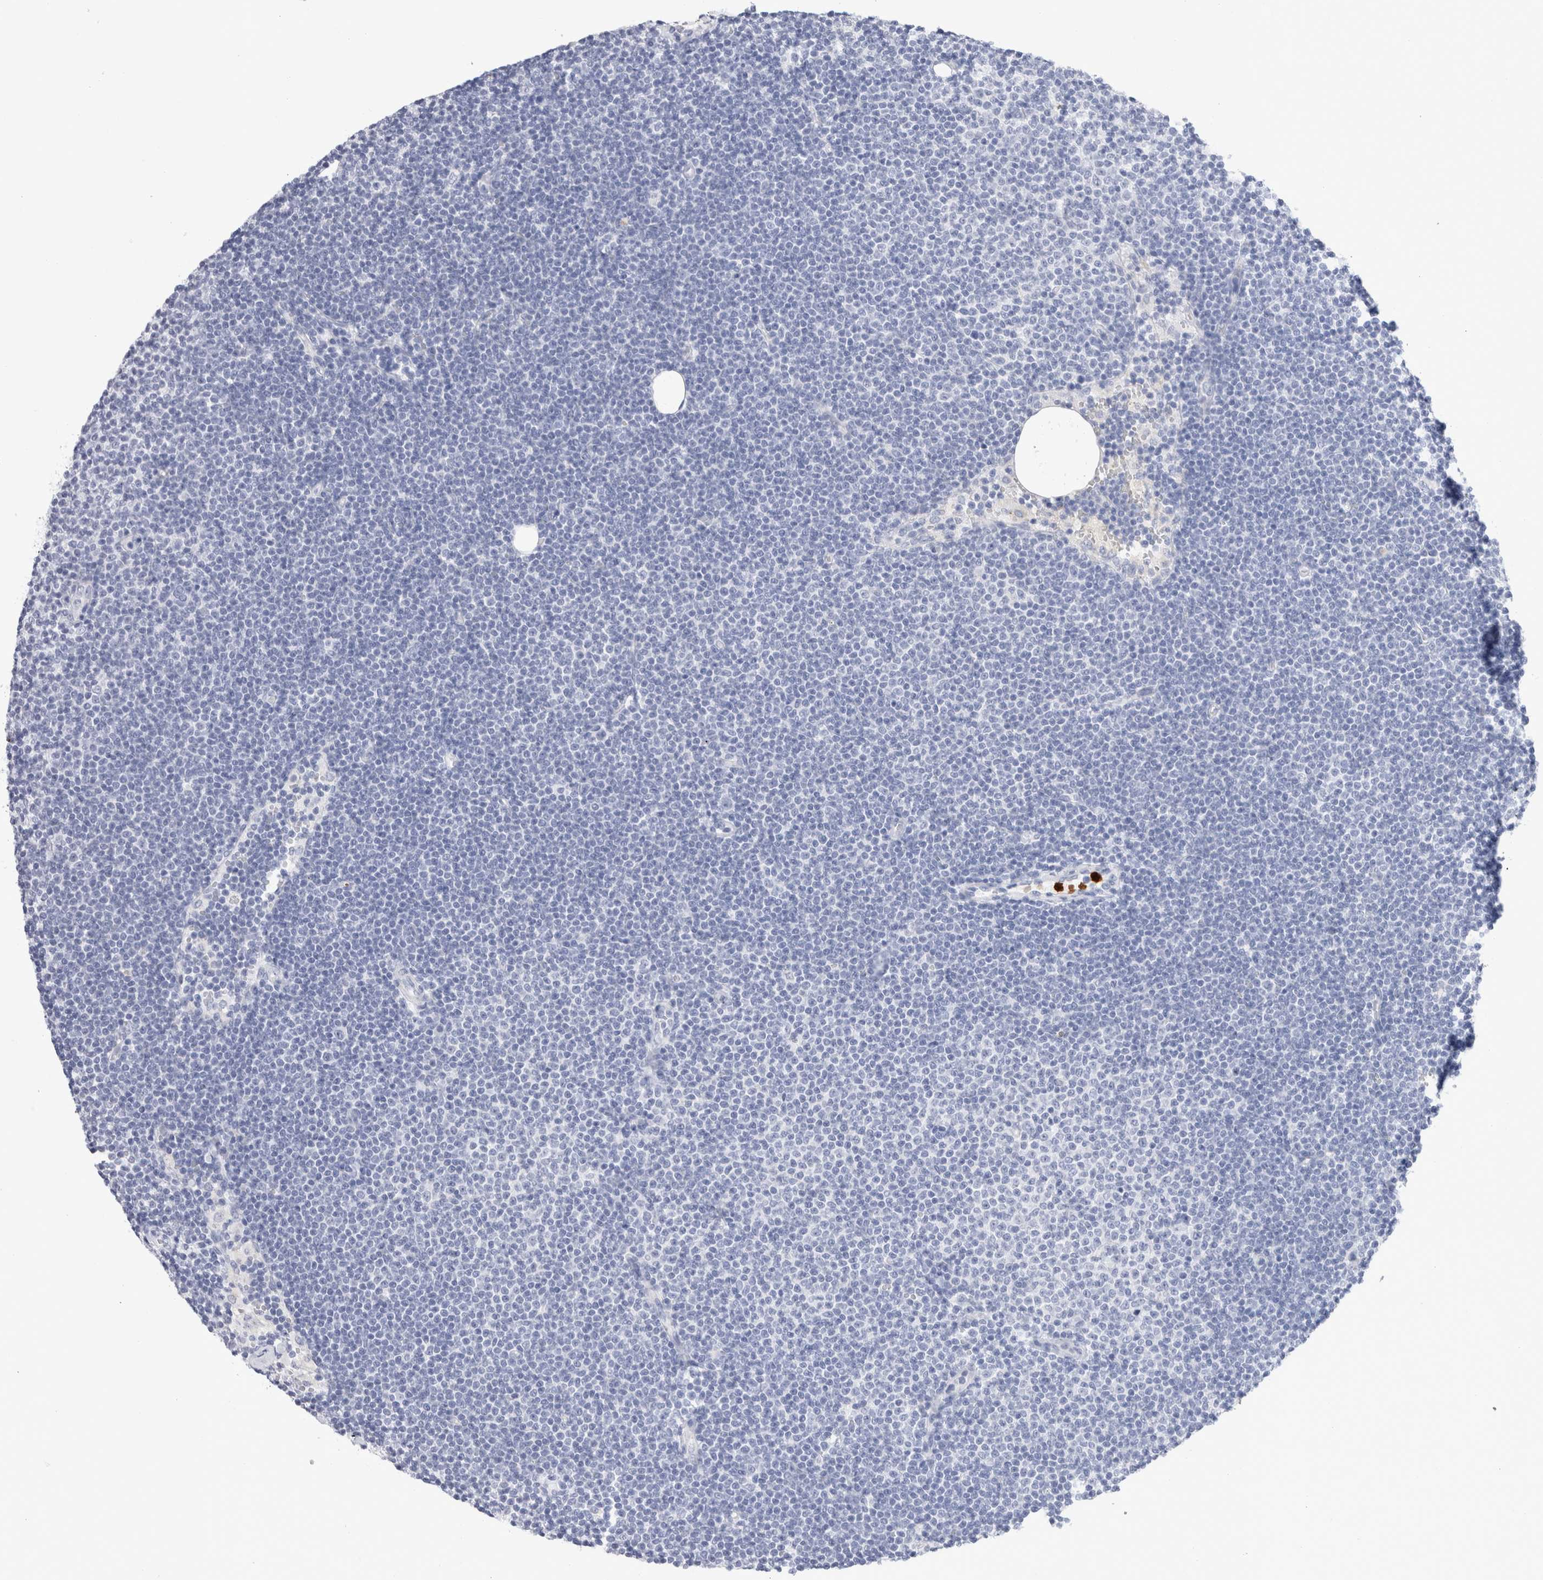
{"staining": {"intensity": "negative", "quantity": "none", "location": "none"}, "tissue": "lymphoma", "cell_type": "Tumor cells", "image_type": "cancer", "snomed": [{"axis": "morphology", "description": "Malignant lymphoma, non-Hodgkin's type, Low grade"}, {"axis": "topography", "description": "Lymph node"}], "caption": "Photomicrograph shows no protein positivity in tumor cells of low-grade malignant lymphoma, non-Hodgkin's type tissue.", "gene": "SLC10A5", "patient": {"sex": "female", "age": 53}}